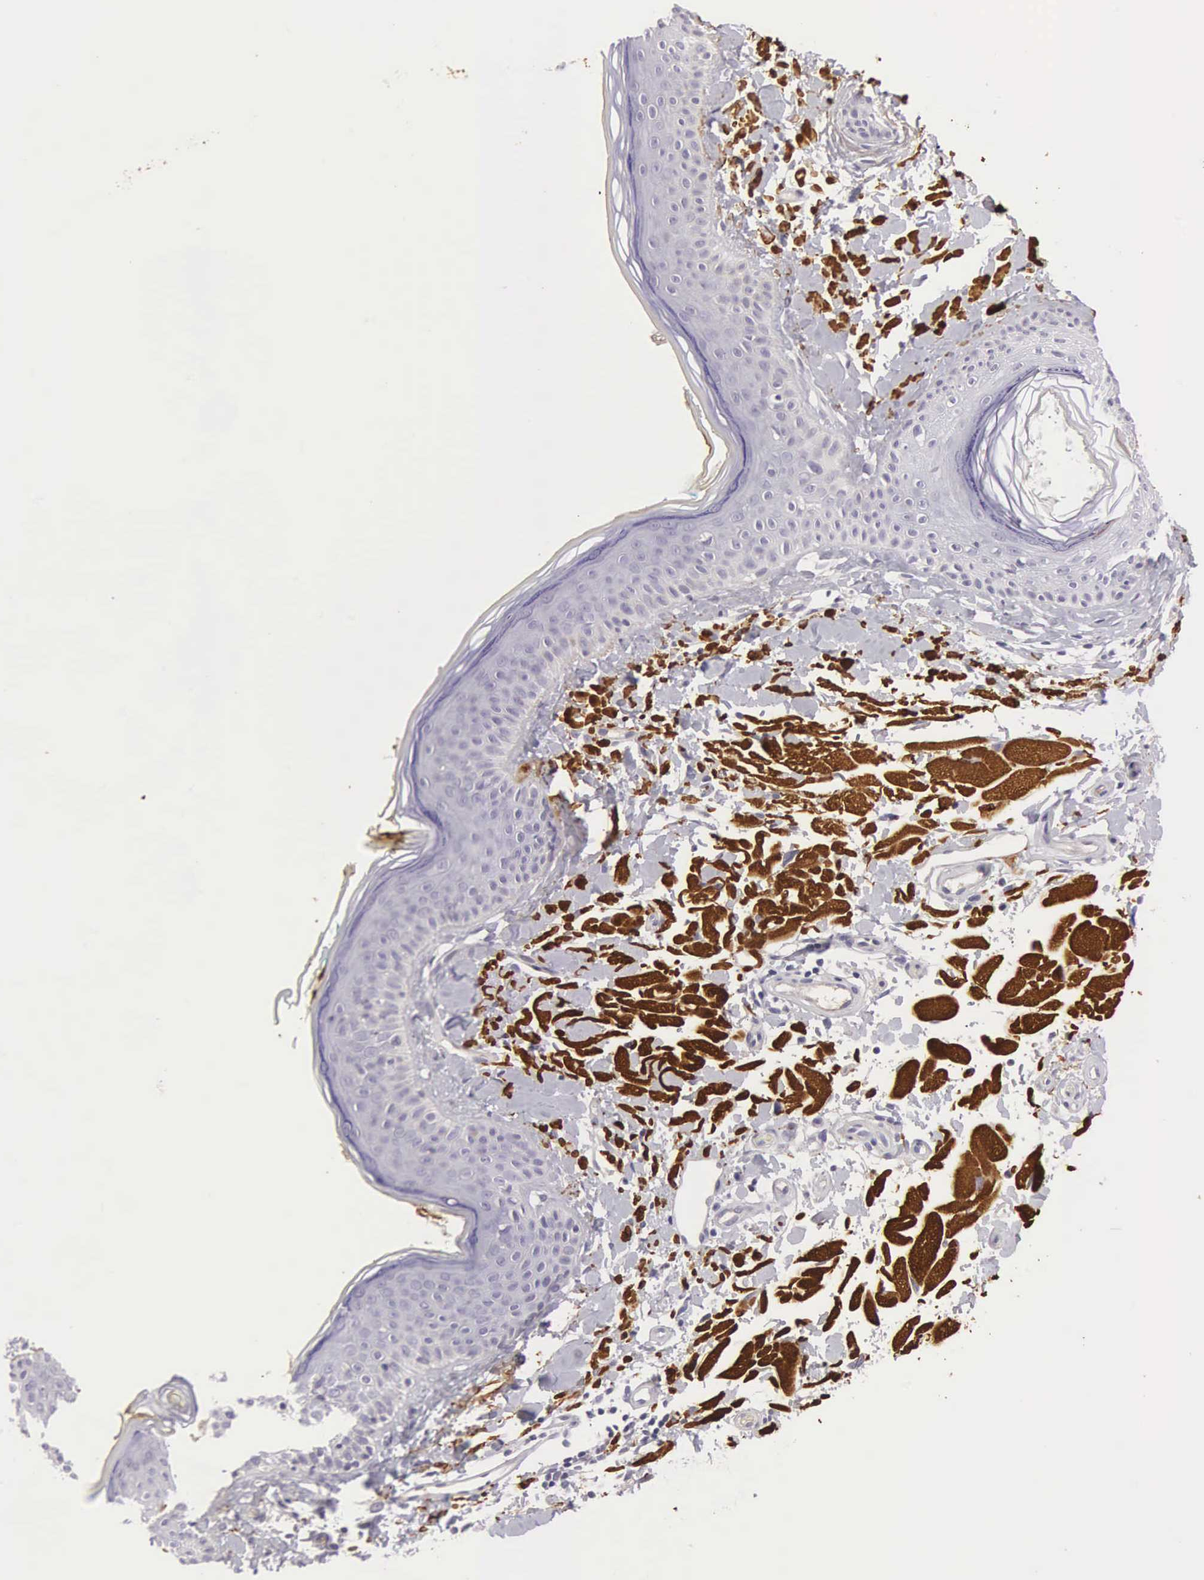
{"staining": {"intensity": "negative", "quantity": "none", "location": "none"}, "tissue": "skin", "cell_type": "Fibroblasts", "image_type": "normal", "snomed": [{"axis": "morphology", "description": "Normal tissue, NOS"}, {"axis": "topography", "description": "Skin"}], "caption": "IHC of unremarkable skin displays no positivity in fibroblasts.", "gene": "CLU", "patient": {"sex": "male", "age": 86}}